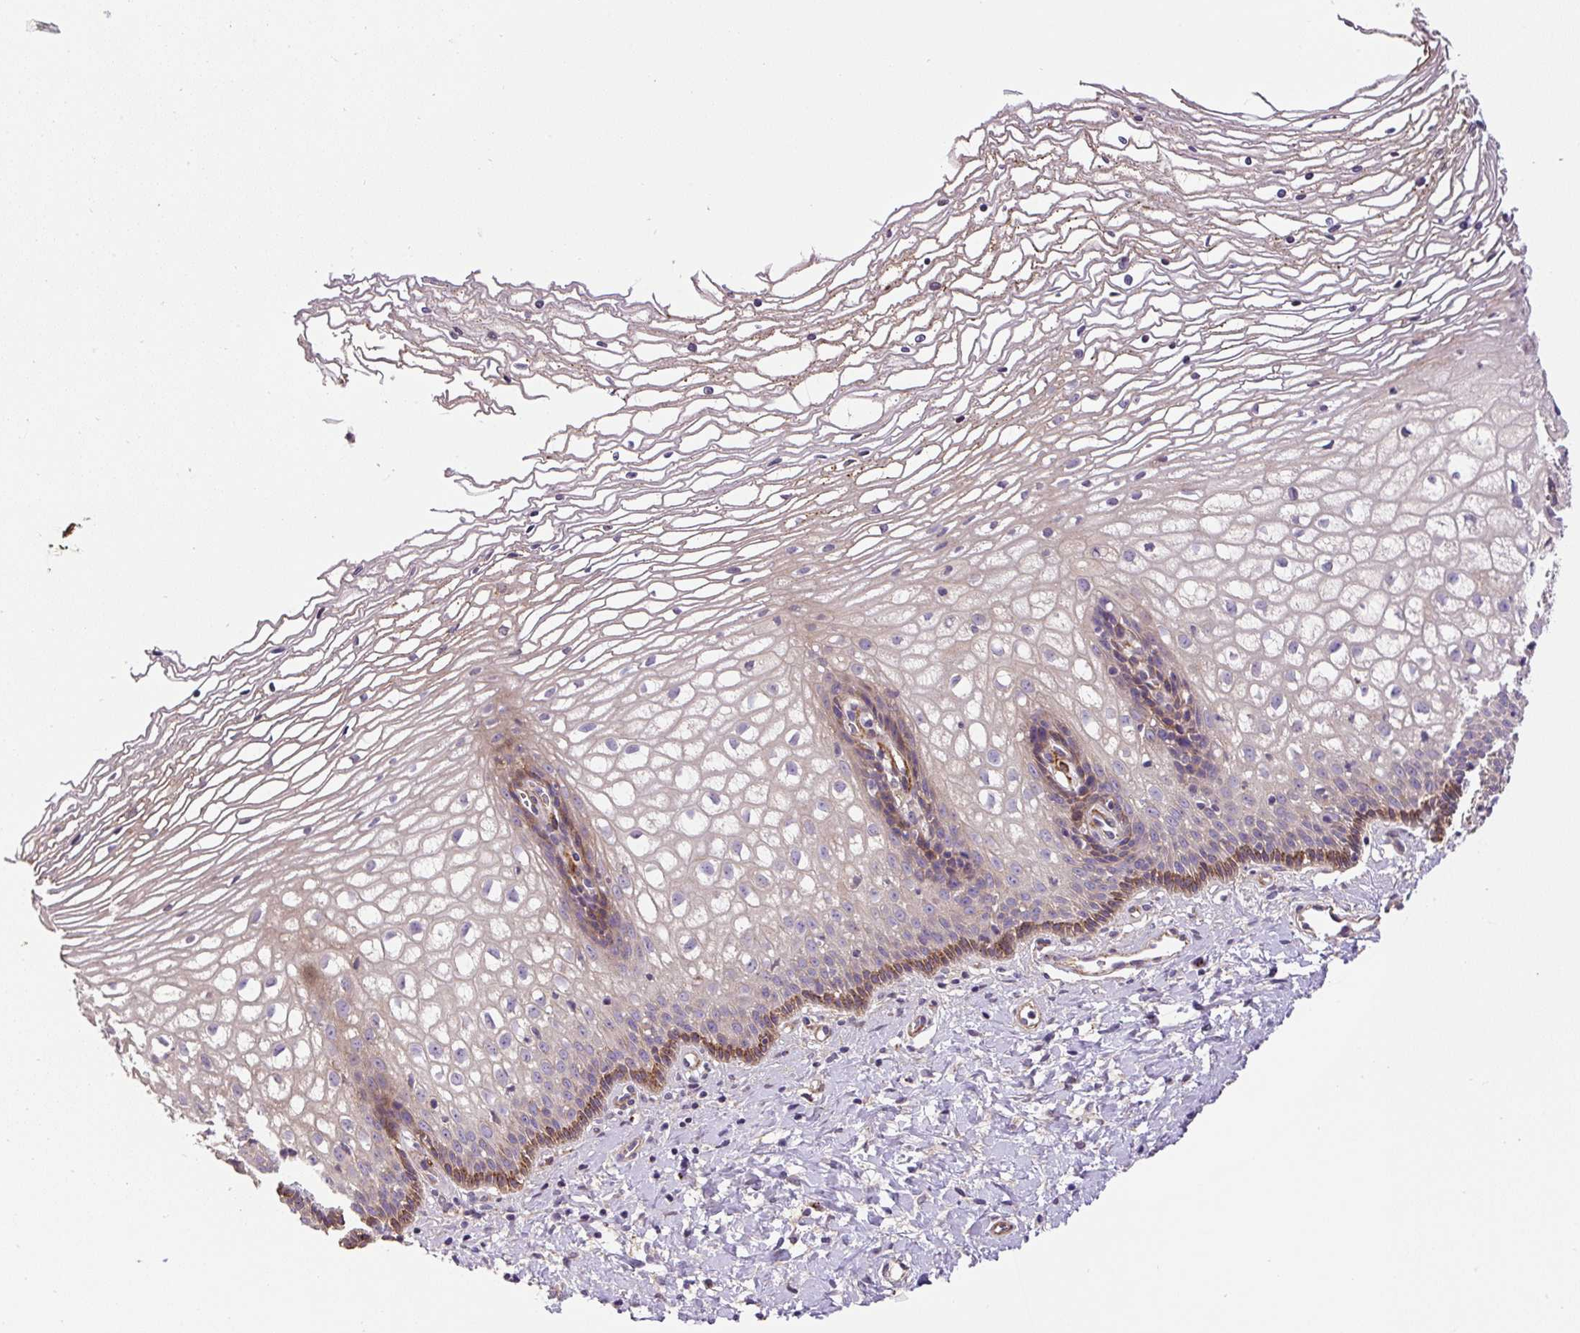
{"staining": {"intensity": "moderate", "quantity": ">75%", "location": "cytoplasmic/membranous"}, "tissue": "cervix", "cell_type": "Glandular cells", "image_type": "normal", "snomed": [{"axis": "morphology", "description": "Normal tissue, NOS"}, {"axis": "topography", "description": "Cervix"}], "caption": "Protein positivity by immunohistochemistry shows moderate cytoplasmic/membranous positivity in approximately >75% of glandular cells in unremarkable cervix.", "gene": "RNF170", "patient": {"sex": "female", "age": 36}}